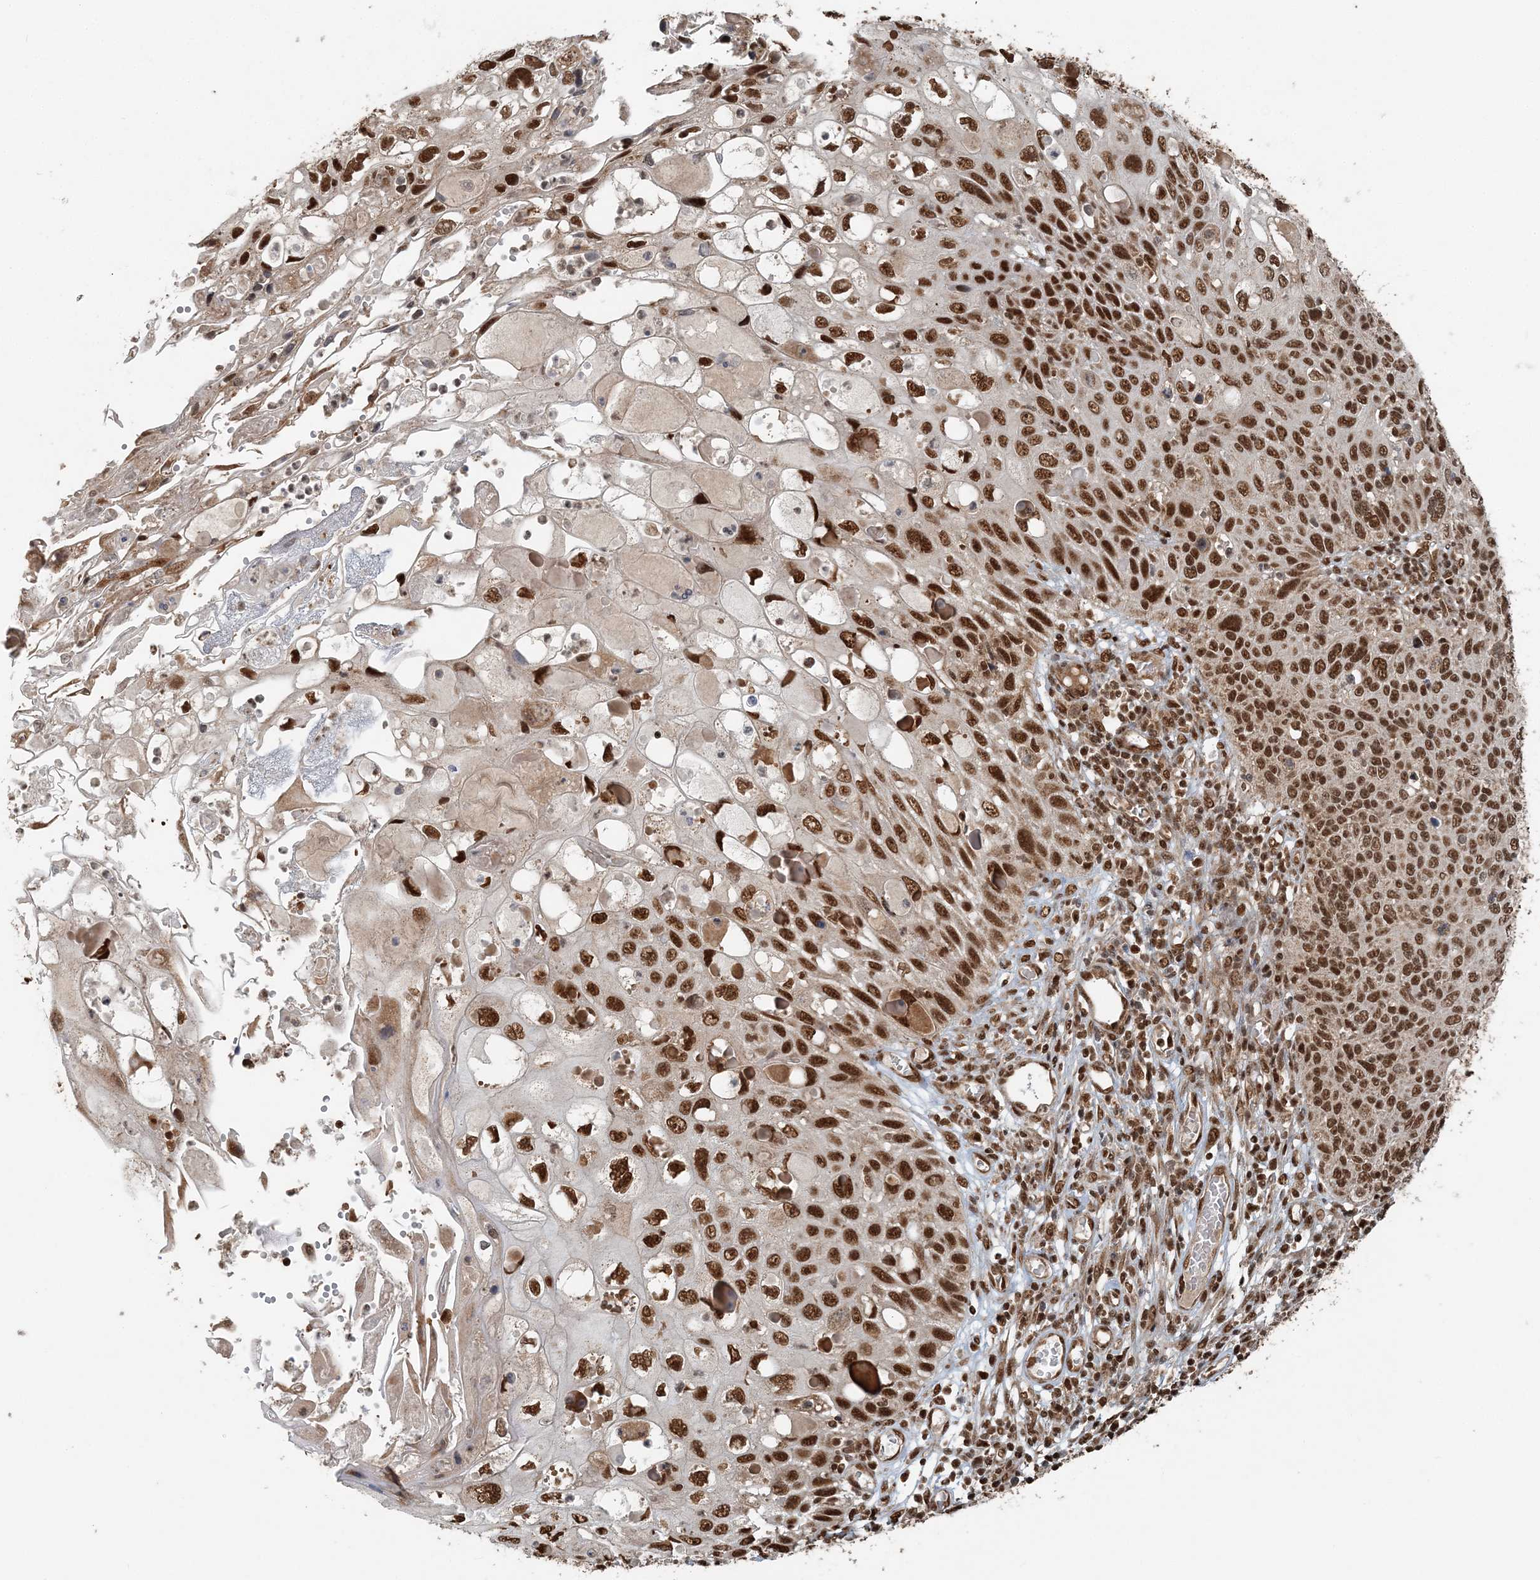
{"staining": {"intensity": "strong", "quantity": ">75%", "location": "nuclear"}, "tissue": "cervical cancer", "cell_type": "Tumor cells", "image_type": "cancer", "snomed": [{"axis": "morphology", "description": "Squamous cell carcinoma, NOS"}, {"axis": "topography", "description": "Cervix"}], "caption": "Strong nuclear positivity for a protein is appreciated in approximately >75% of tumor cells of cervical cancer using immunohistochemistry (IHC).", "gene": "ARHGAP35", "patient": {"sex": "female", "age": 70}}